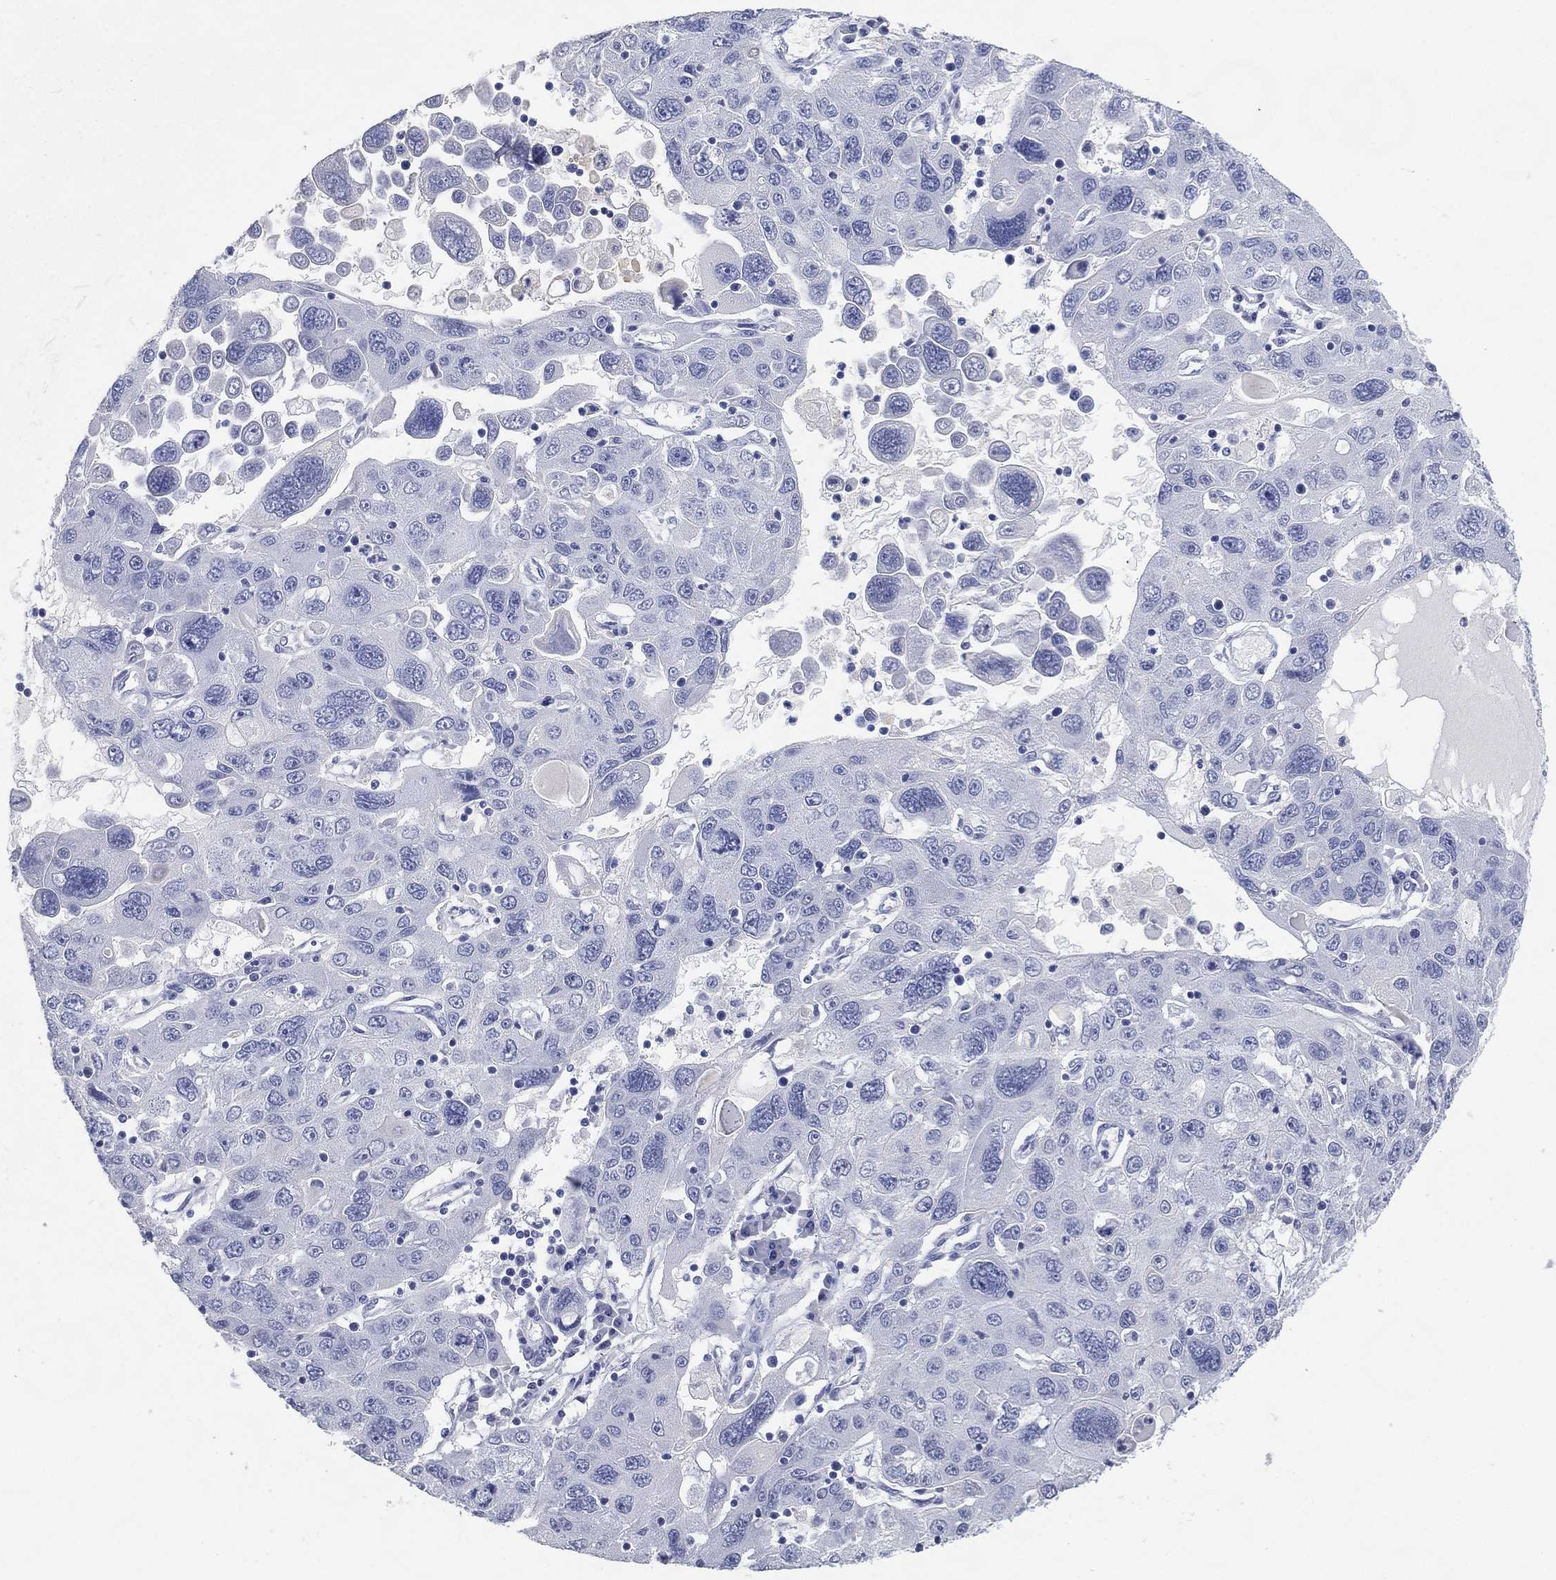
{"staining": {"intensity": "negative", "quantity": "none", "location": "none"}, "tissue": "stomach cancer", "cell_type": "Tumor cells", "image_type": "cancer", "snomed": [{"axis": "morphology", "description": "Adenocarcinoma, NOS"}, {"axis": "topography", "description": "Stomach"}], "caption": "Tumor cells show no significant positivity in stomach cancer (adenocarcinoma). (Brightfield microscopy of DAB (3,3'-diaminobenzidine) IHC at high magnification).", "gene": "FMO1", "patient": {"sex": "male", "age": 56}}